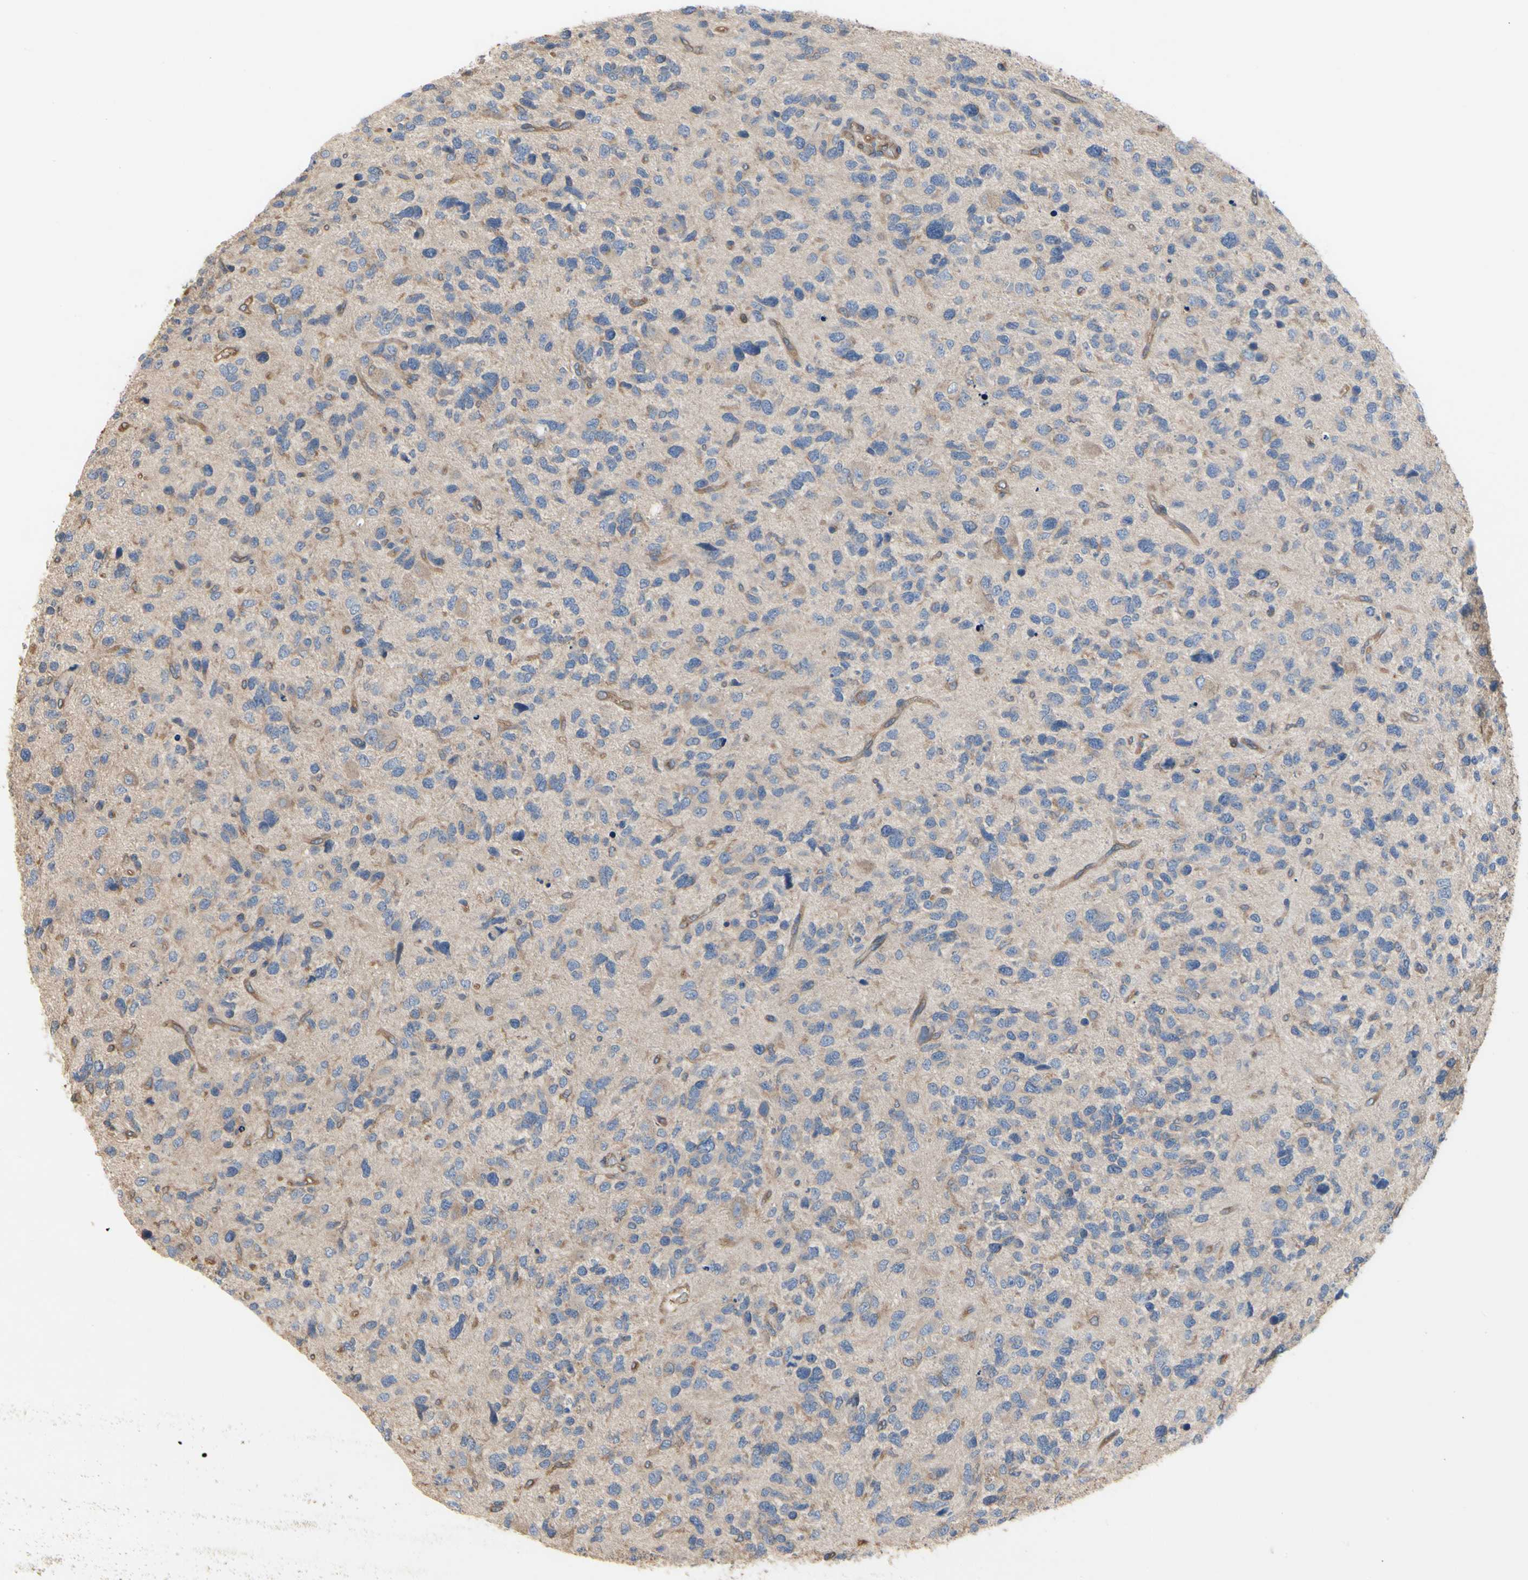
{"staining": {"intensity": "weak", "quantity": "25%-75%", "location": "cytoplasmic/membranous"}, "tissue": "glioma", "cell_type": "Tumor cells", "image_type": "cancer", "snomed": [{"axis": "morphology", "description": "Glioma, malignant, High grade"}, {"axis": "topography", "description": "Brain"}], "caption": "Glioma stained with DAB (3,3'-diaminobenzidine) immunohistochemistry (IHC) reveals low levels of weak cytoplasmic/membranous staining in about 25%-75% of tumor cells.", "gene": "PDZK1", "patient": {"sex": "female", "age": 58}}